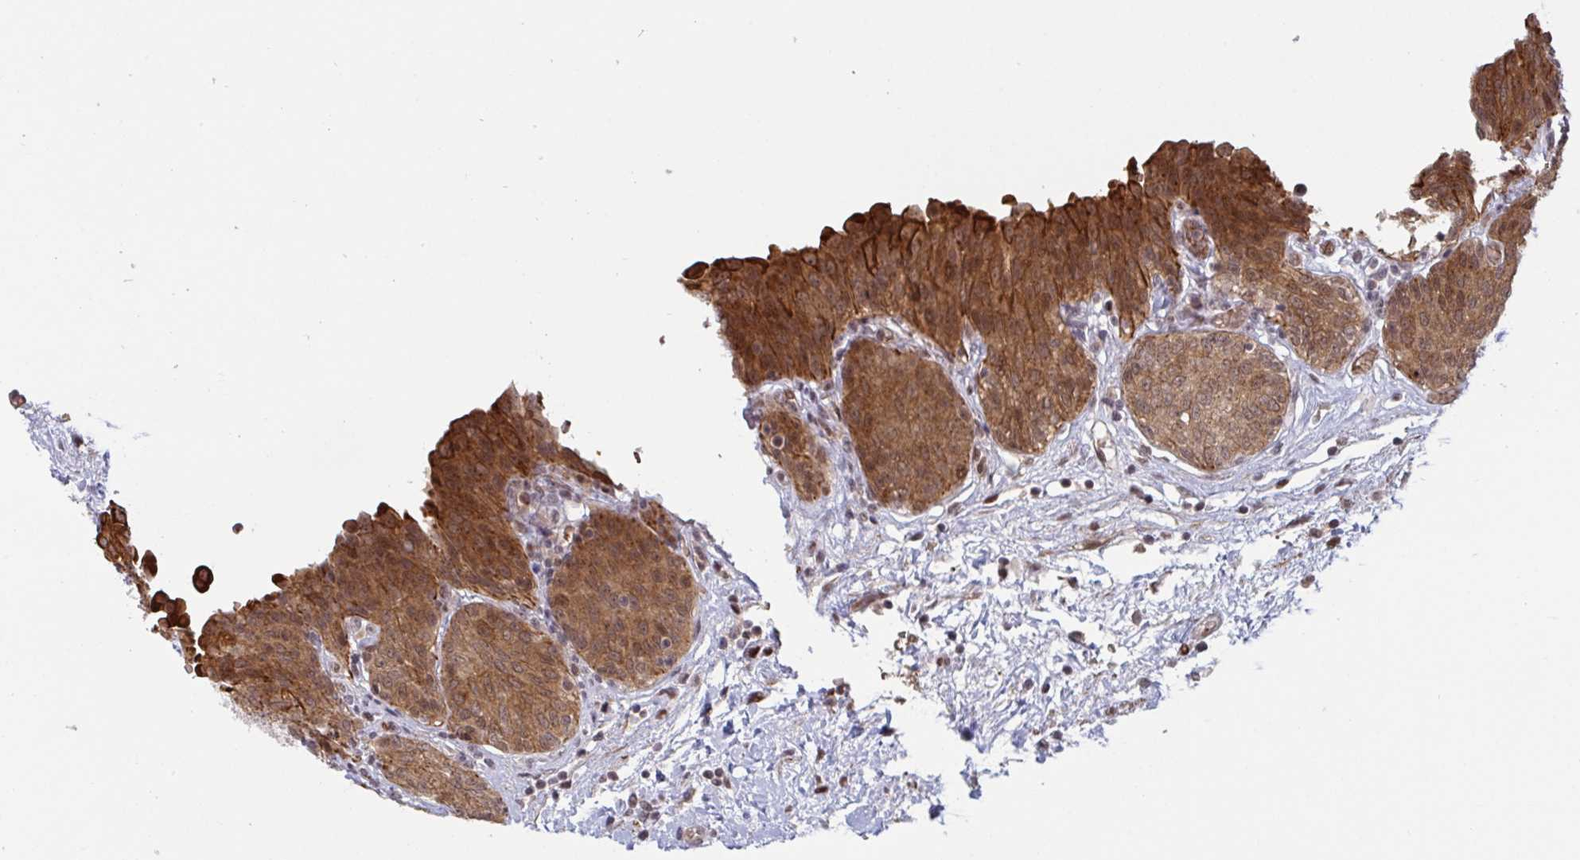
{"staining": {"intensity": "strong", "quantity": ">75%", "location": "cytoplasmic/membranous,nuclear"}, "tissue": "urinary bladder", "cell_type": "Urothelial cells", "image_type": "normal", "snomed": [{"axis": "morphology", "description": "Normal tissue, NOS"}, {"axis": "topography", "description": "Urinary bladder"}], "caption": "Approximately >75% of urothelial cells in unremarkable human urinary bladder exhibit strong cytoplasmic/membranous,nuclear protein staining as visualized by brown immunohistochemical staining.", "gene": "NLRP13", "patient": {"sex": "male", "age": 68}}